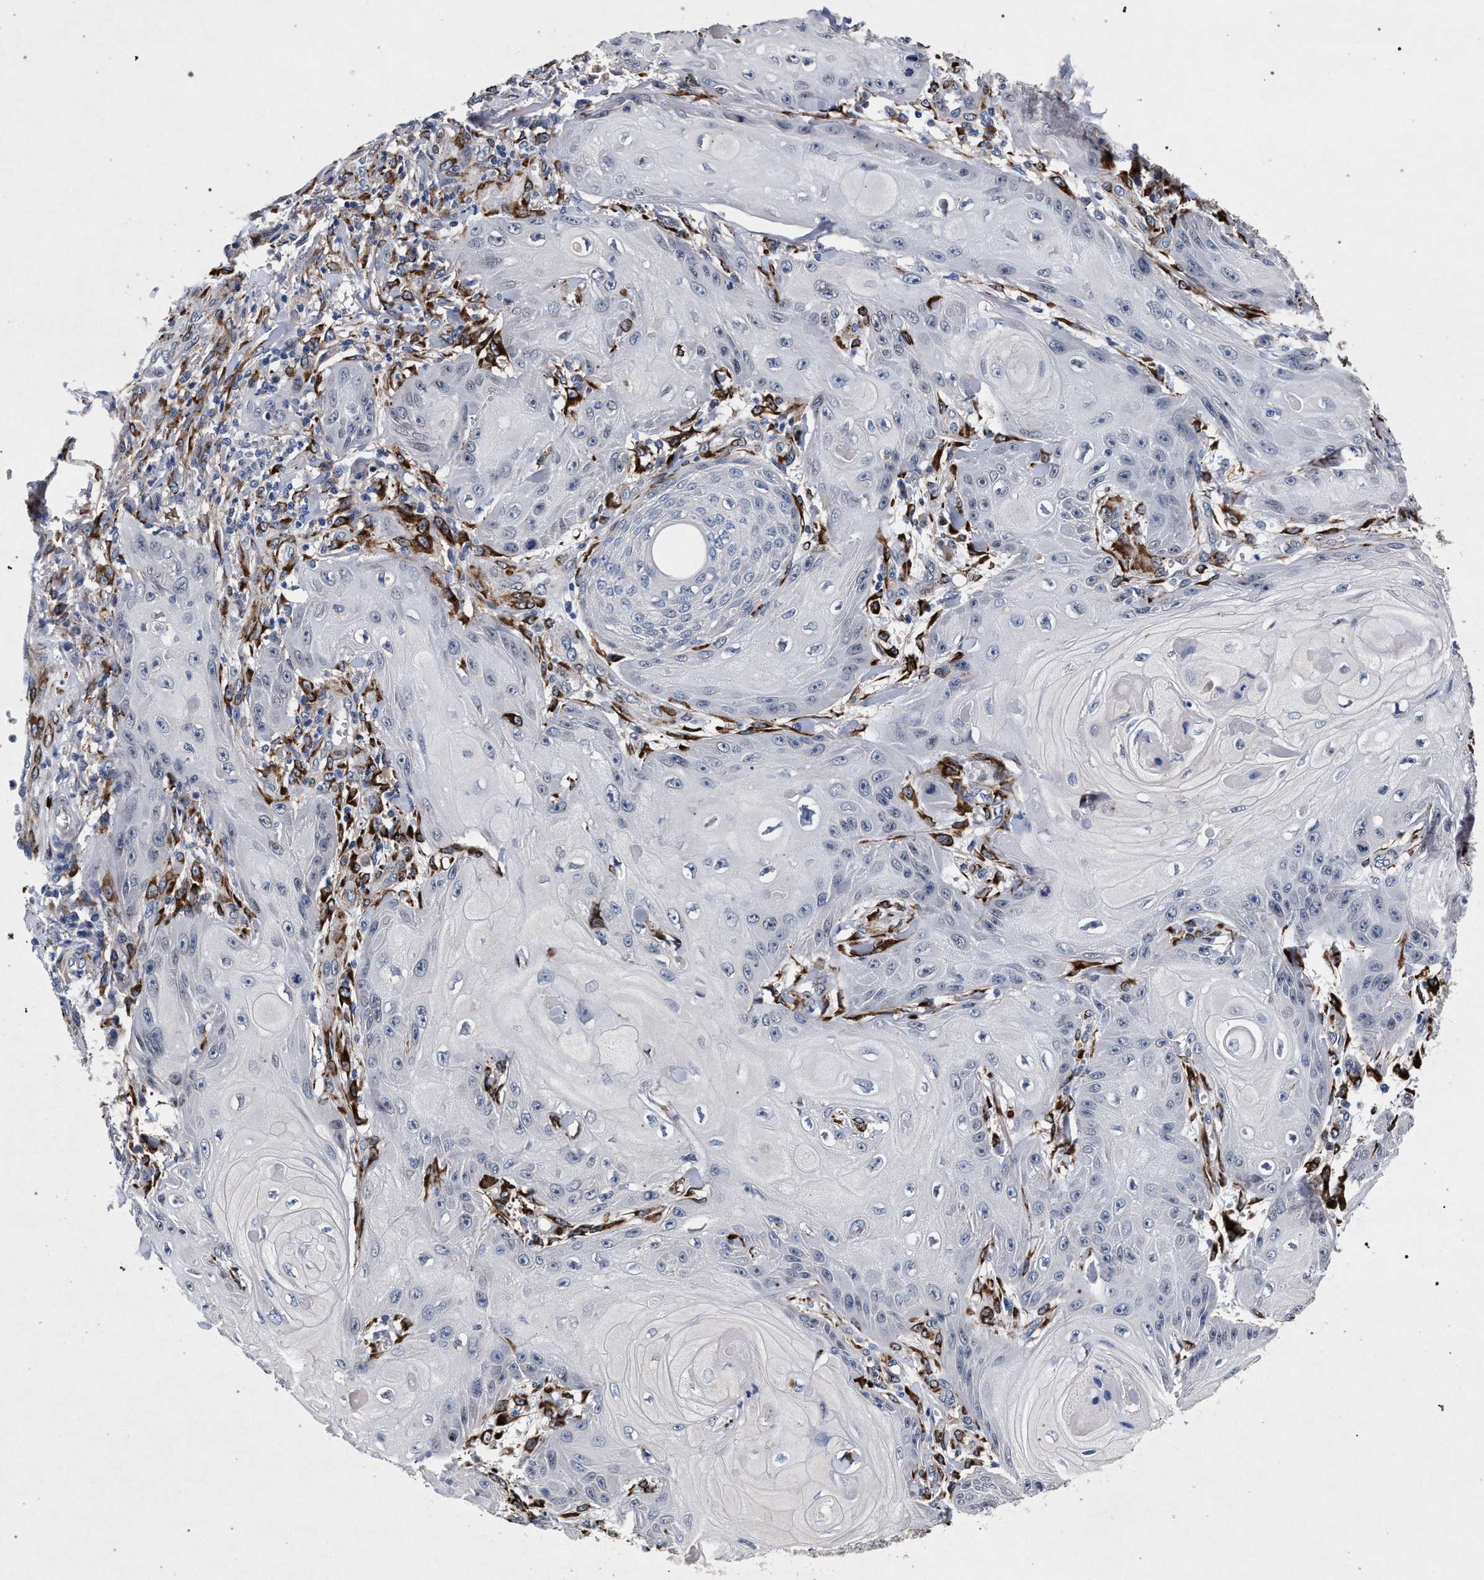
{"staining": {"intensity": "negative", "quantity": "none", "location": "none"}, "tissue": "skin cancer", "cell_type": "Tumor cells", "image_type": "cancer", "snomed": [{"axis": "morphology", "description": "Squamous cell carcinoma, NOS"}, {"axis": "topography", "description": "Skin"}], "caption": "The immunohistochemistry histopathology image has no significant expression in tumor cells of skin cancer (squamous cell carcinoma) tissue.", "gene": "NEK7", "patient": {"sex": "male", "age": 74}}